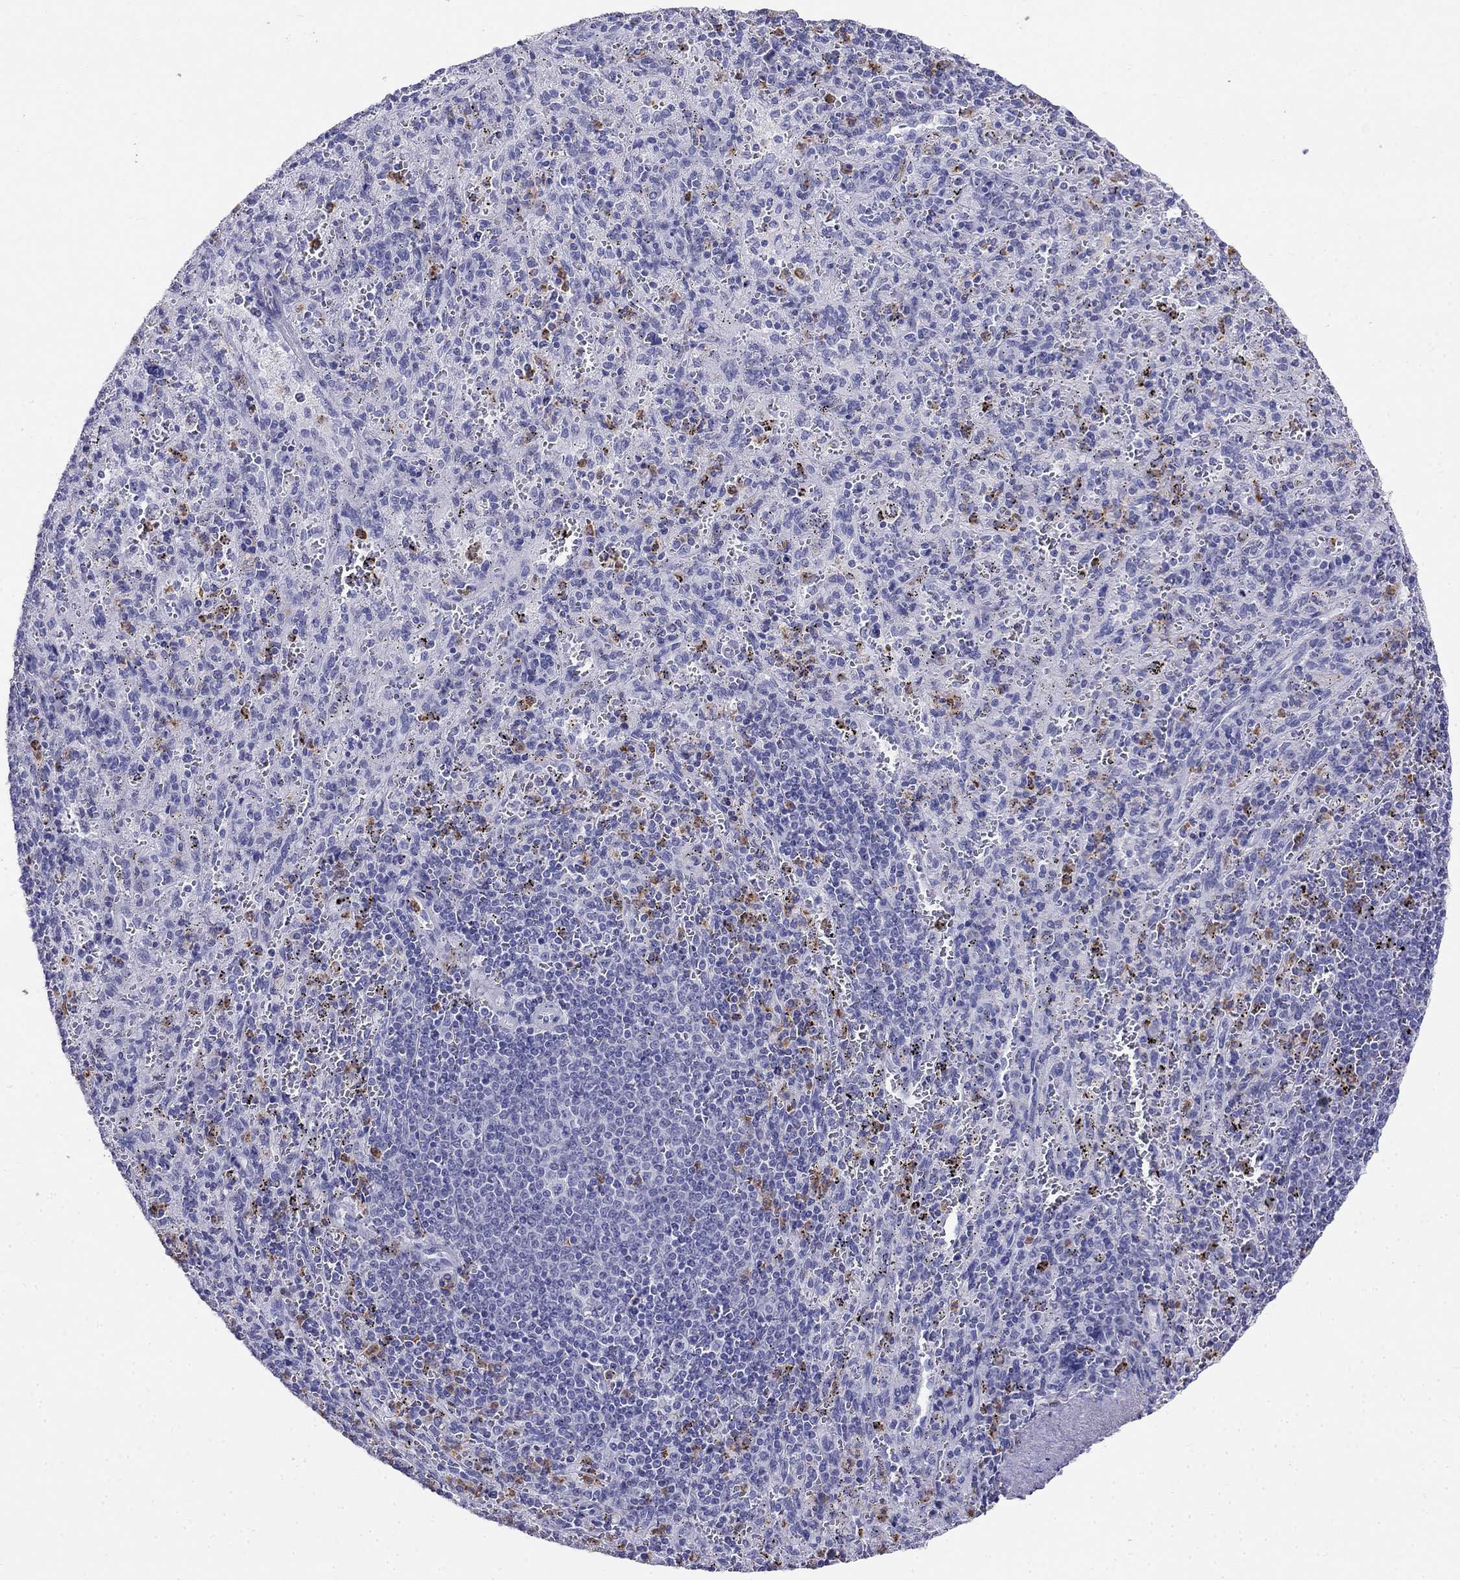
{"staining": {"intensity": "negative", "quantity": "none", "location": "none"}, "tissue": "spleen", "cell_type": "Cells in red pulp", "image_type": "normal", "snomed": [{"axis": "morphology", "description": "Normal tissue, NOS"}, {"axis": "topography", "description": "Spleen"}], "caption": "Cells in red pulp show no significant positivity in benign spleen. (Immunohistochemistry, brightfield microscopy, high magnification).", "gene": "PPP1R36", "patient": {"sex": "male", "age": 57}}